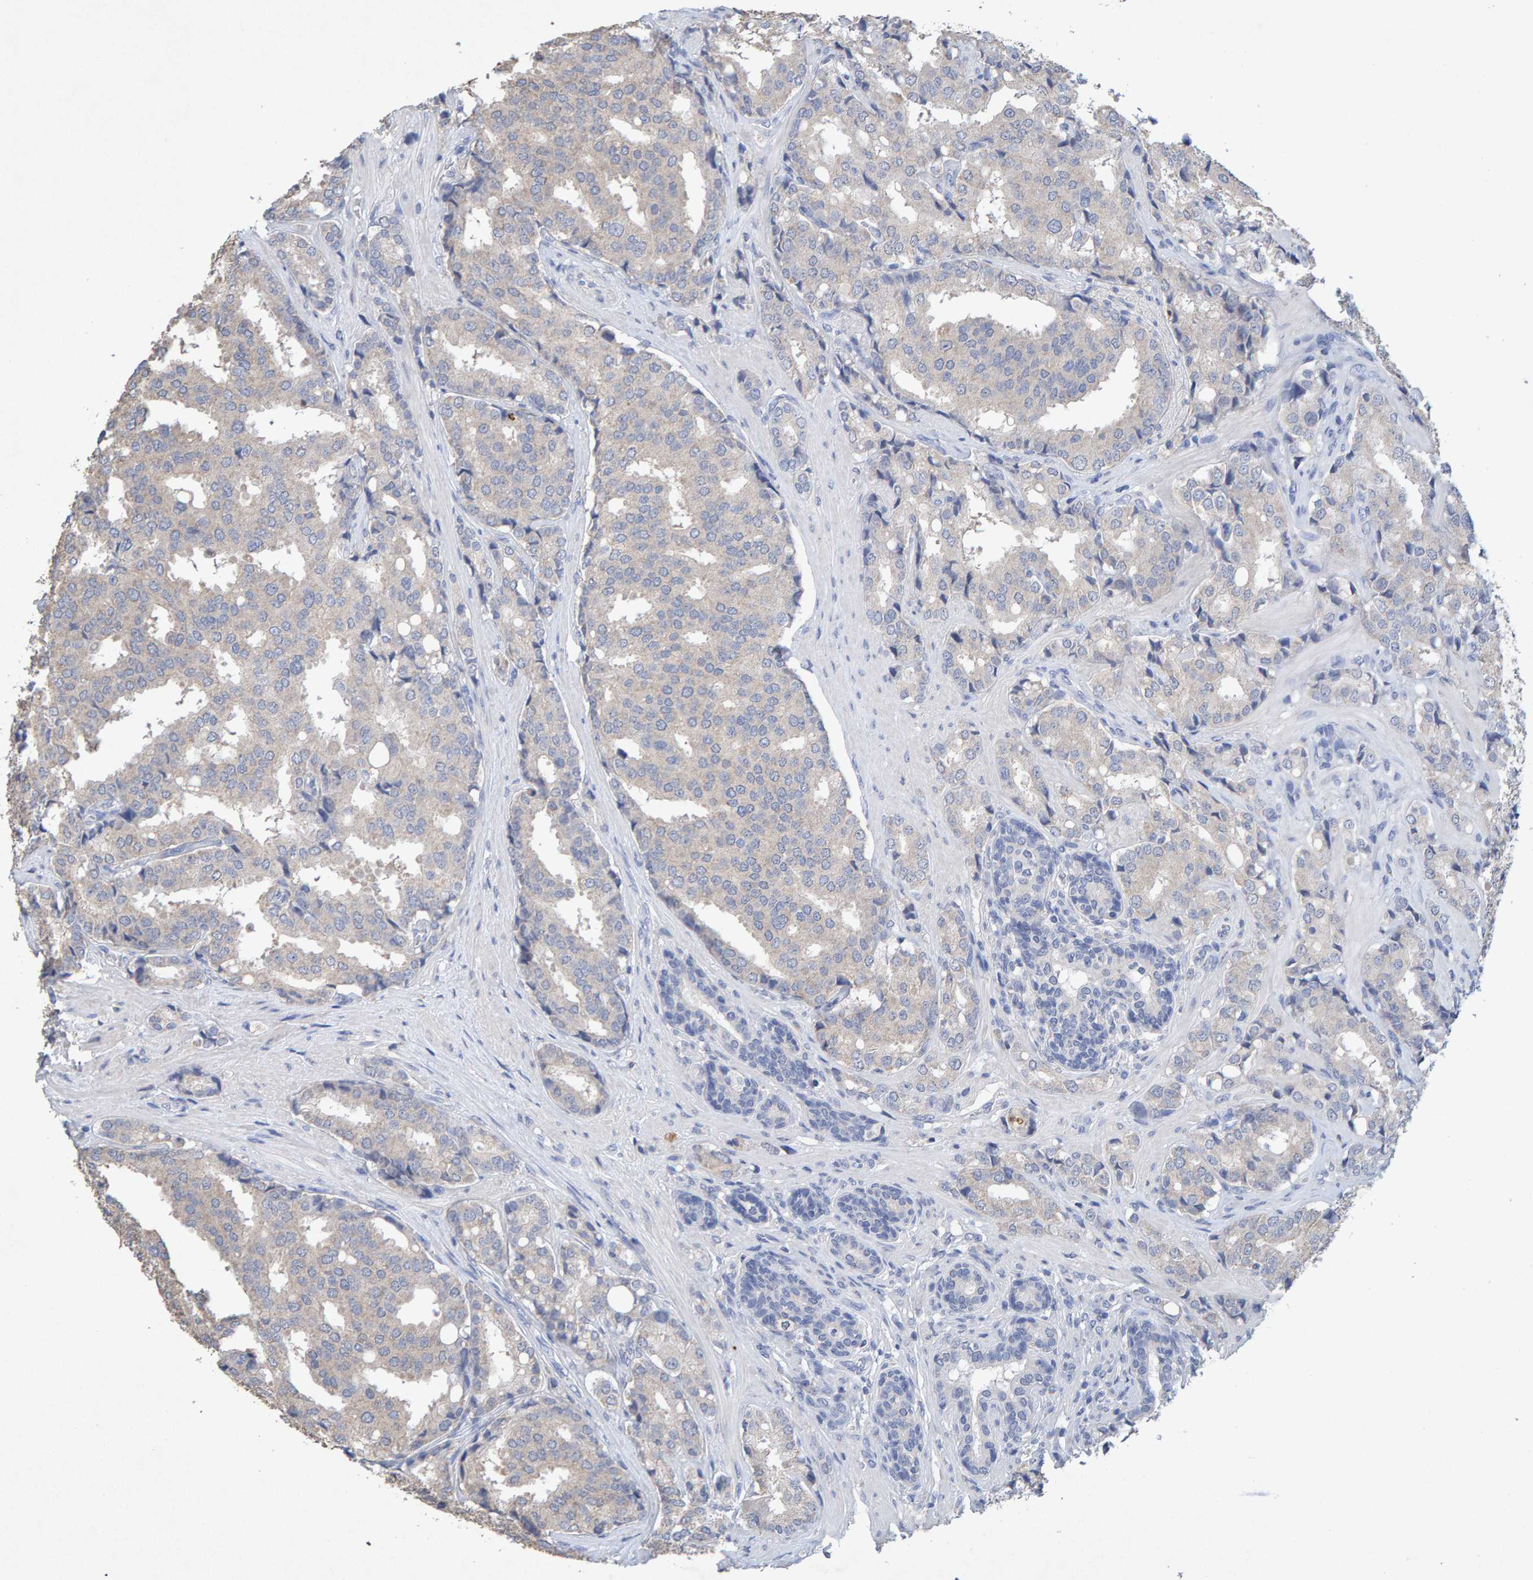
{"staining": {"intensity": "negative", "quantity": "none", "location": "none"}, "tissue": "prostate cancer", "cell_type": "Tumor cells", "image_type": "cancer", "snomed": [{"axis": "morphology", "description": "Adenocarcinoma, High grade"}, {"axis": "topography", "description": "Prostate"}], "caption": "Protein analysis of prostate cancer displays no significant expression in tumor cells.", "gene": "CTH", "patient": {"sex": "male", "age": 50}}